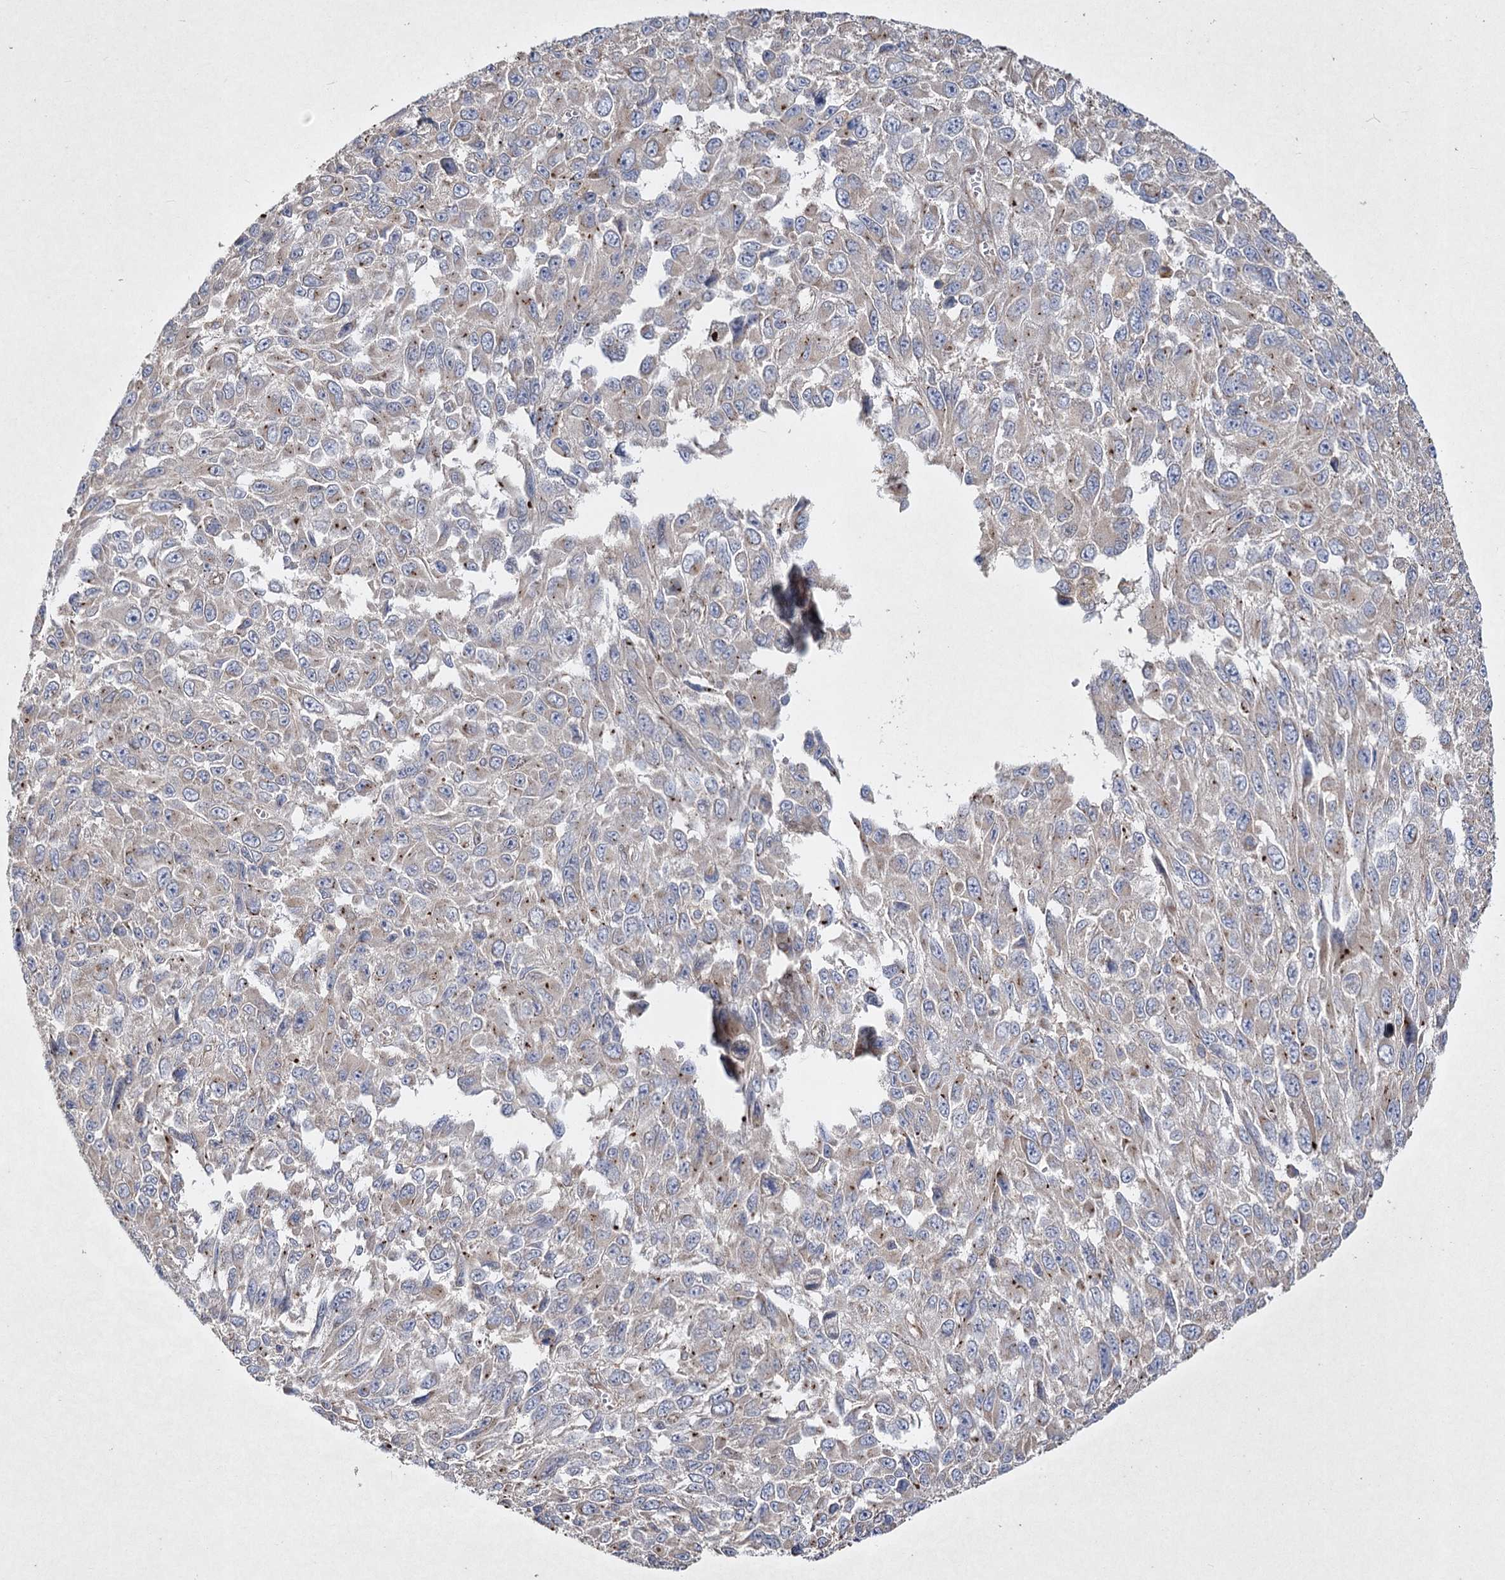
{"staining": {"intensity": "moderate", "quantity": "<25%", "location": "cytoplasmic/membranous"}, "tissue": "melanoma", "cell_type": "Tumor cells", "image_type": "cancer", "snomed": [{"axis": "morphology", "description": "Normal tissue, NOS"}, {"axis": "morphology", "description": "Malignant melanoma, NOS"}, {"axis": "topography", "description": "Skin"}], "caption": "There is low levels of moderate cytoplasmic/membranous staining in tumor cells of melanoma, as demonstrated by immunohistochemical staining (brown color).", "gene": "SH3TC1", "patient": {"sex": "female", "age": 96}}